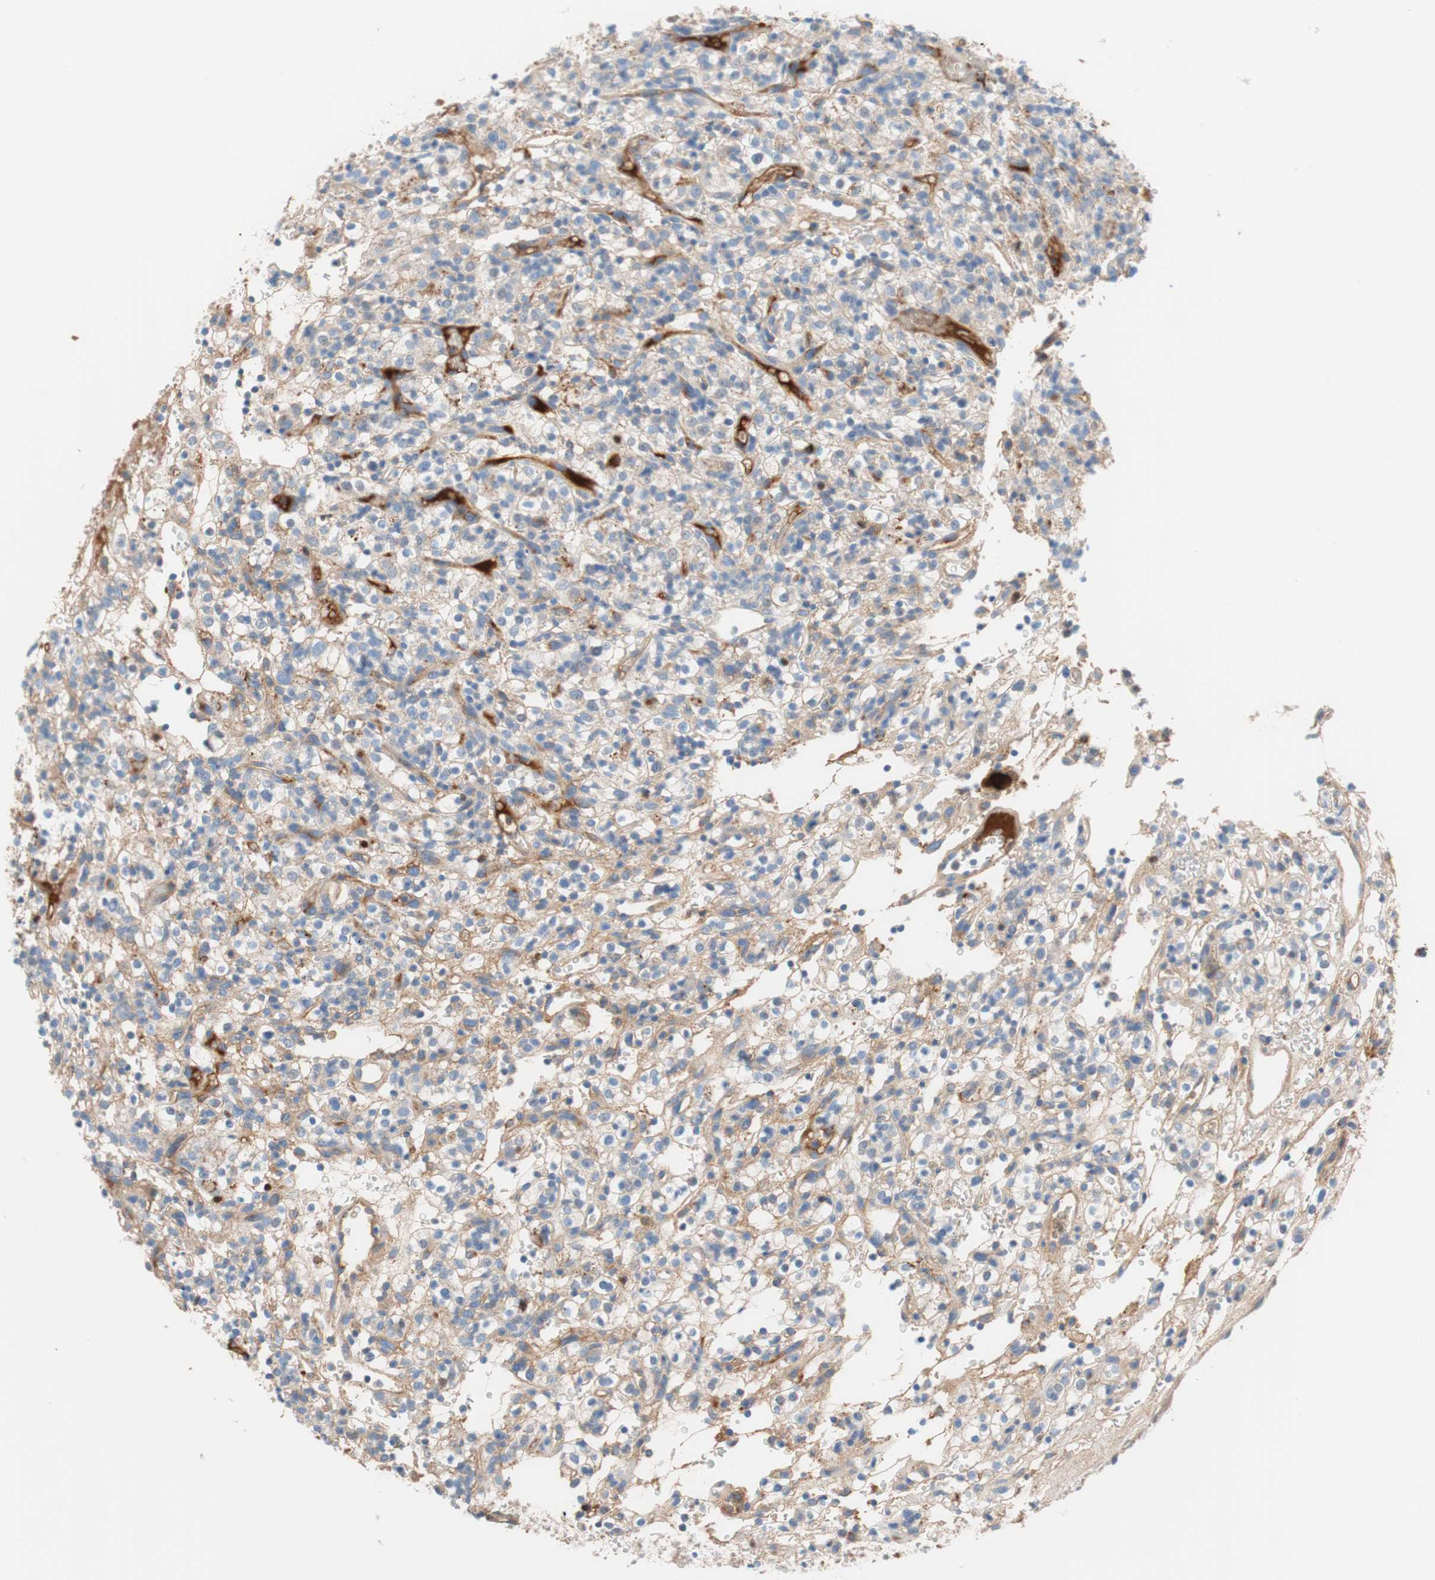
{"staining": {"intensity": "weak", "quantity": ">75%", "location": "cytoplasmic/membranous"}, "tissue": "renal cancer", "cell_type": "Tumor cells", "image_type": "cancer", "snomed": [{"axis": "morphology", "description": "Normal tissue, NOS"}, {"axis": "morphology", "description": "Adenocarcinoma, NOS"}, {"axis": "topography", "description": "Kidney"}], "caption": "Immunohistochemical staining of adenocarcinoma (renal) shows low levels of weak cytoplasmic/membranous positivity in about >75% of tumor cells. The staining was performed using DAB, with brown indicating positive protein expression. Nuclei are stained blue with hematoxylin.", "gene": "RBP4", "patient": {"sex": "female", "age": 72}}